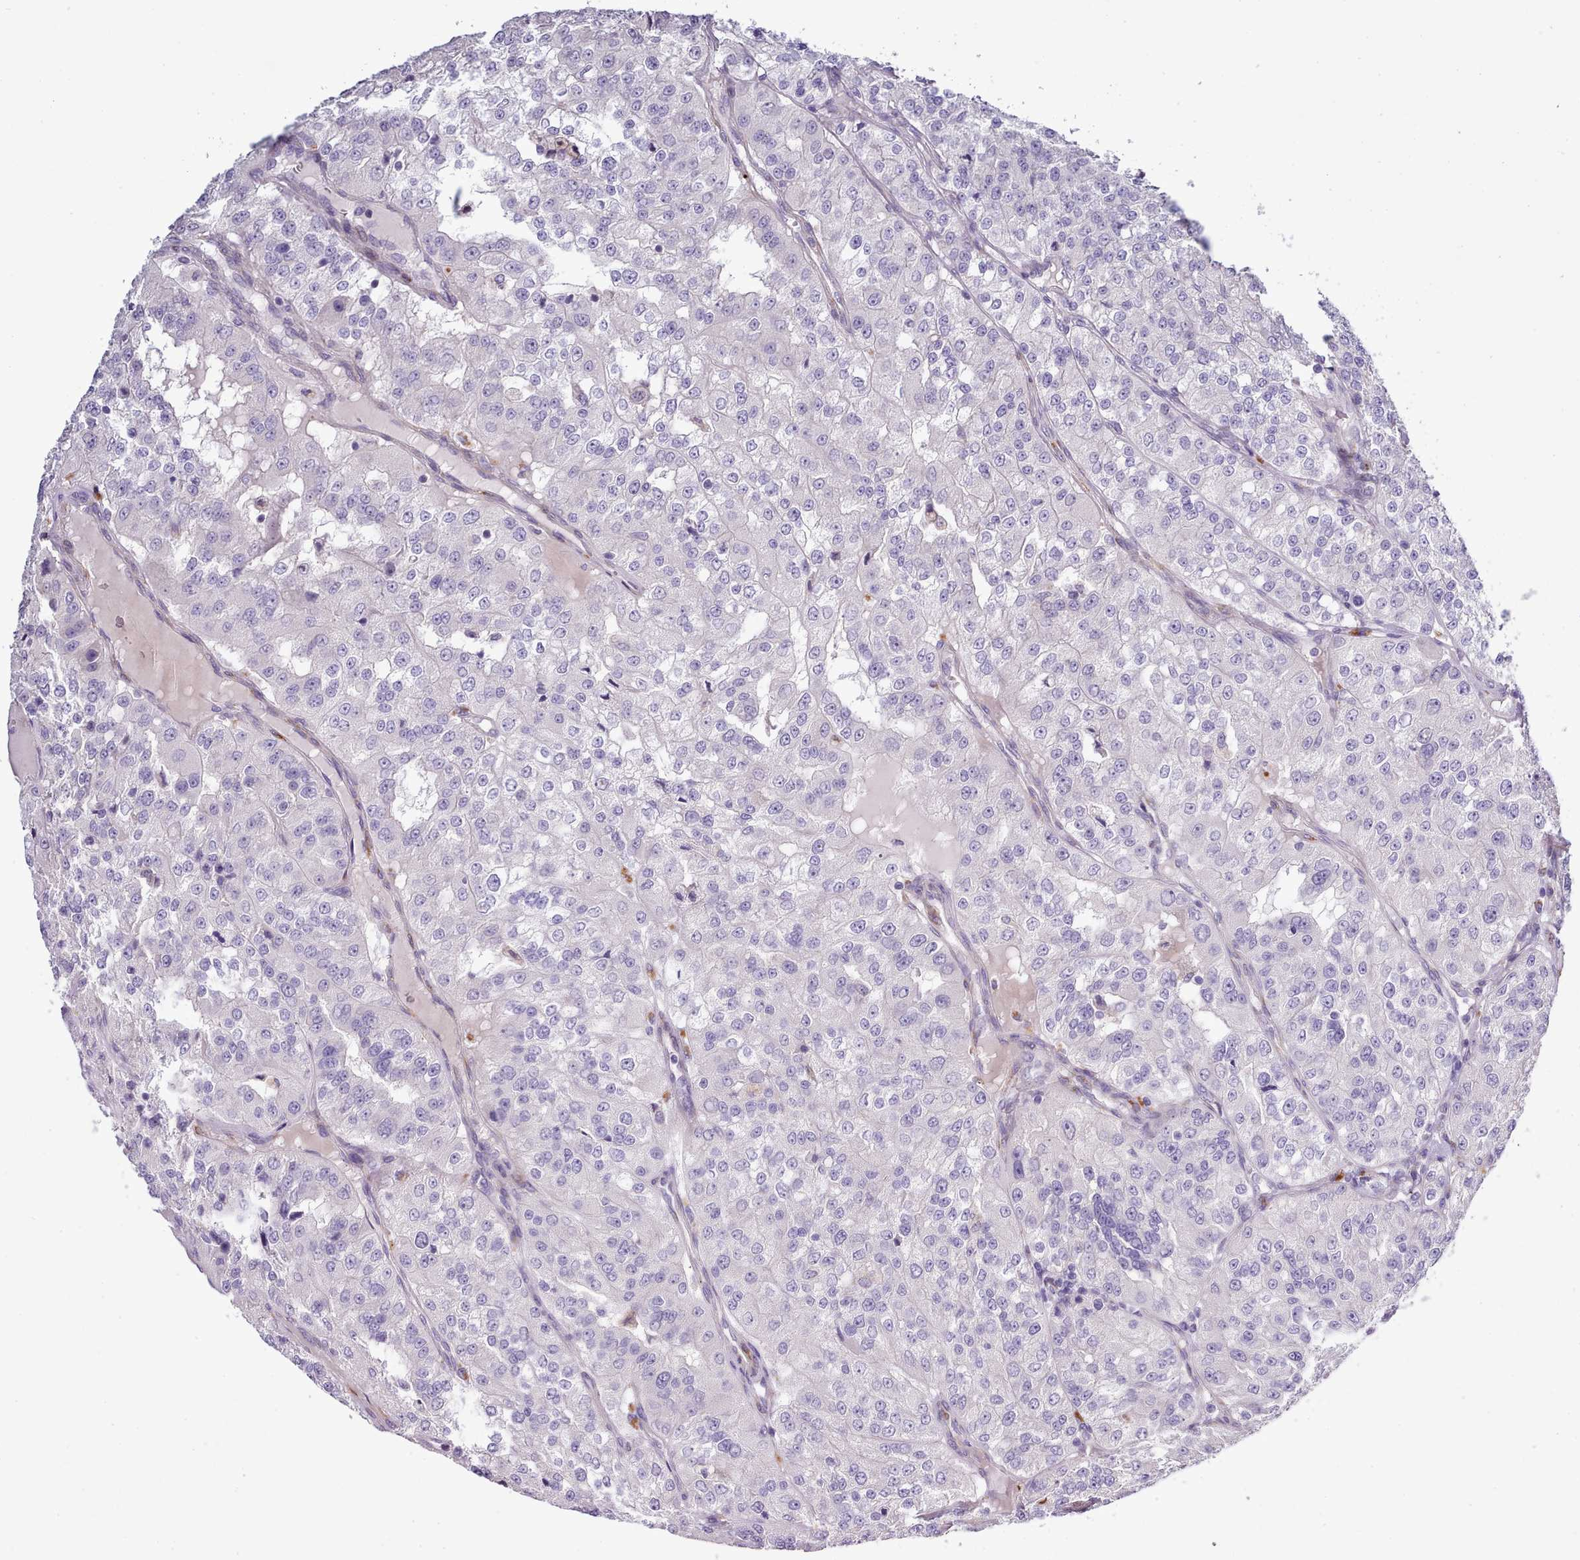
{"staining": {"intensity": "negative", "quantity": "none", "location": "none"}, "tissue": "renal cancer", "cell_type": "Tumor cells", "image_type": "cancer", "snomed": [{"axis": "morphology", "description": "Adenocarcinoma, NOS"}, {"axis": "topography", "description": "Kidney"}], "caption": "Immunohistochemical staining of human adenocarcinoma (renal) reveals no significant expression in tumor cells.", "gene": "SETX", "patient": {"sex": "female", "age": 63}}